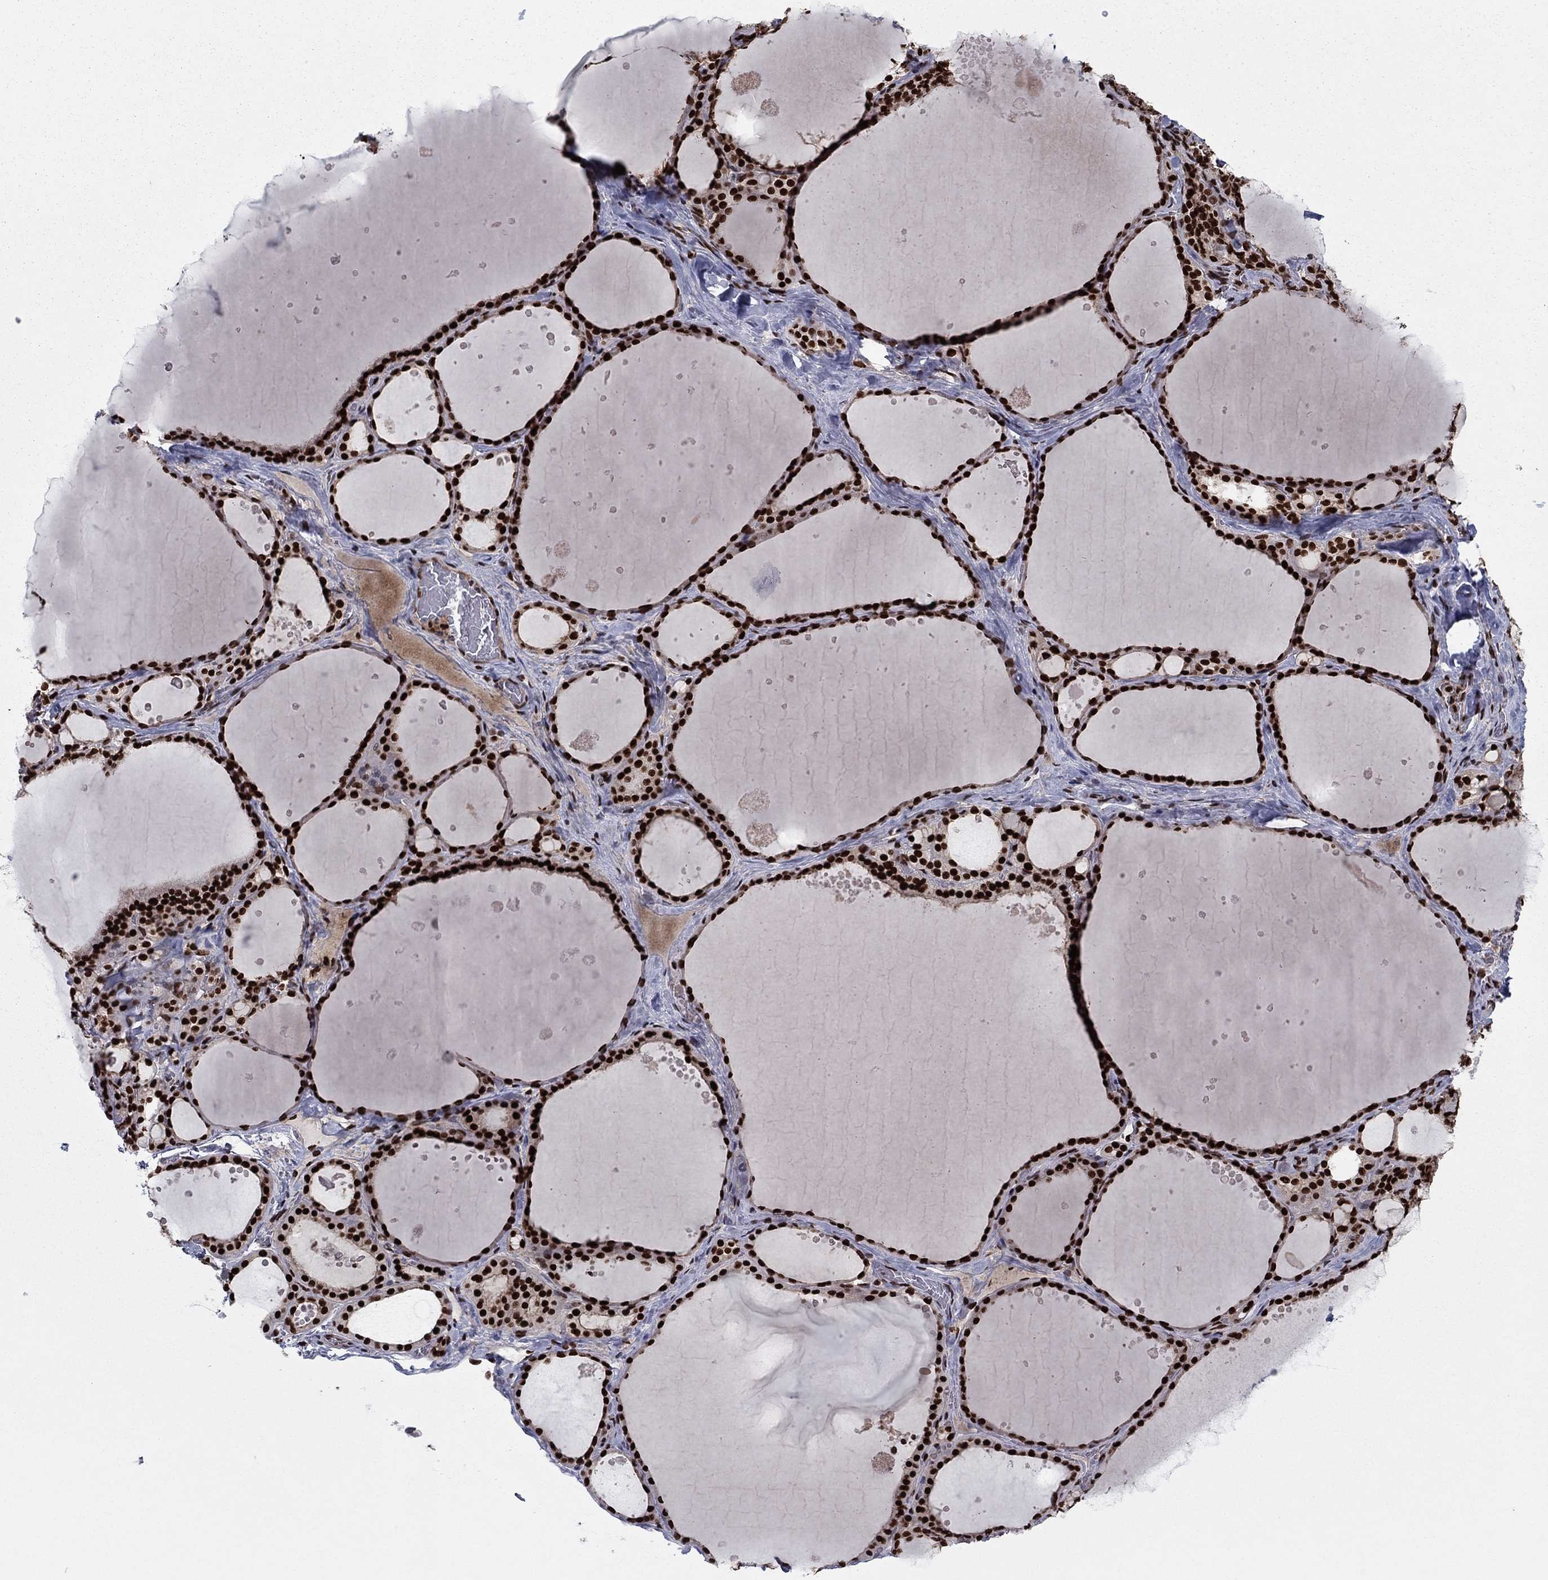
{"staining": {"intensity": "strong", "quantity": ">75%", "location": "nuclear"}, "tissue": "thyroid gland", "cell_type": "Glandular cells", "image_type": "normal", "snomed": [{"axis": "morphology", "description": "Normal tissue, NOS"}, {"axis": "topography", "description": "Thyroid gland"}], "caption": "Immunohistochemistry (IHC) (DAB) staining of benign human thyroid gland reveals strong nuclear protein staining in approximately >75% of glandular cells. Ihc stains the protein of interest in brown and the nuclei are stained blue.", "gene": "USP54", "patient": {"sex": "male", "age": 63}}